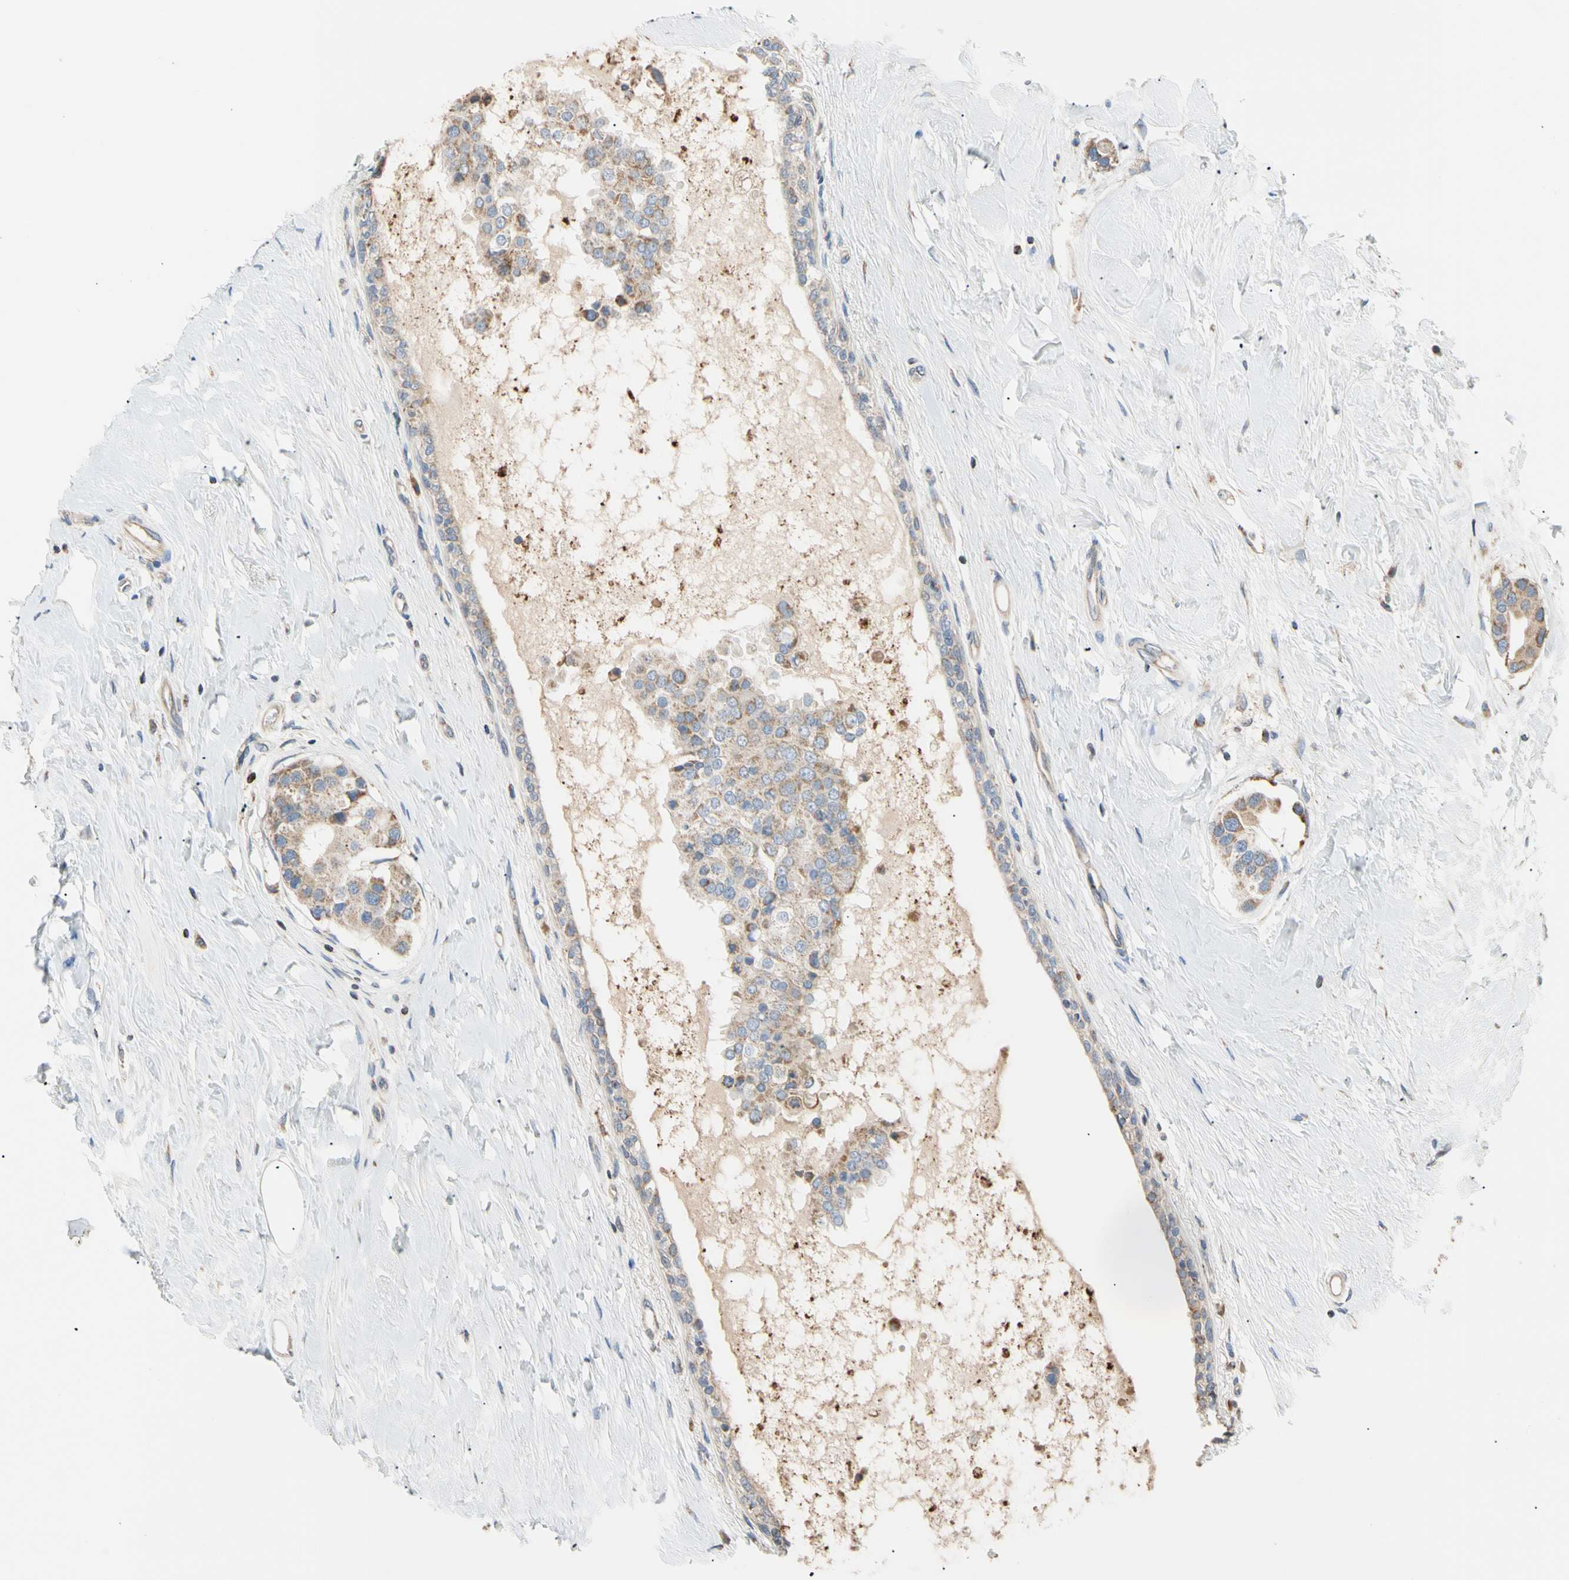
{"staining": {"intensity": "weak", "quantity": ">75%", "location": "cytoplasmic/membranous"}, "tissue": "breast cancer", "cell_type": "Tumor cells", "image_type": "cancer", "snomed": [{"axis": "morphology", "description": "Normal tissue, NOS"}, {"axis": "morphology", "description": "Duct carcinoma"}, {"axis": "topography", "description": "Breast"}], "caption": "Immunohistochemistry (IHC) staining of breast cancer, which shows low levels of weak cytoplasmic/membranous staining in approximately >75% of tumor cells indicating weak cytoplasmic/membranous protein expression. The staining was performed using DAB (brown) for protein detection and nuclei were counterstained in hematoxylin (blue).", "gene": "PLGRKT", "patient": {"sex": "female", "age": 39}}